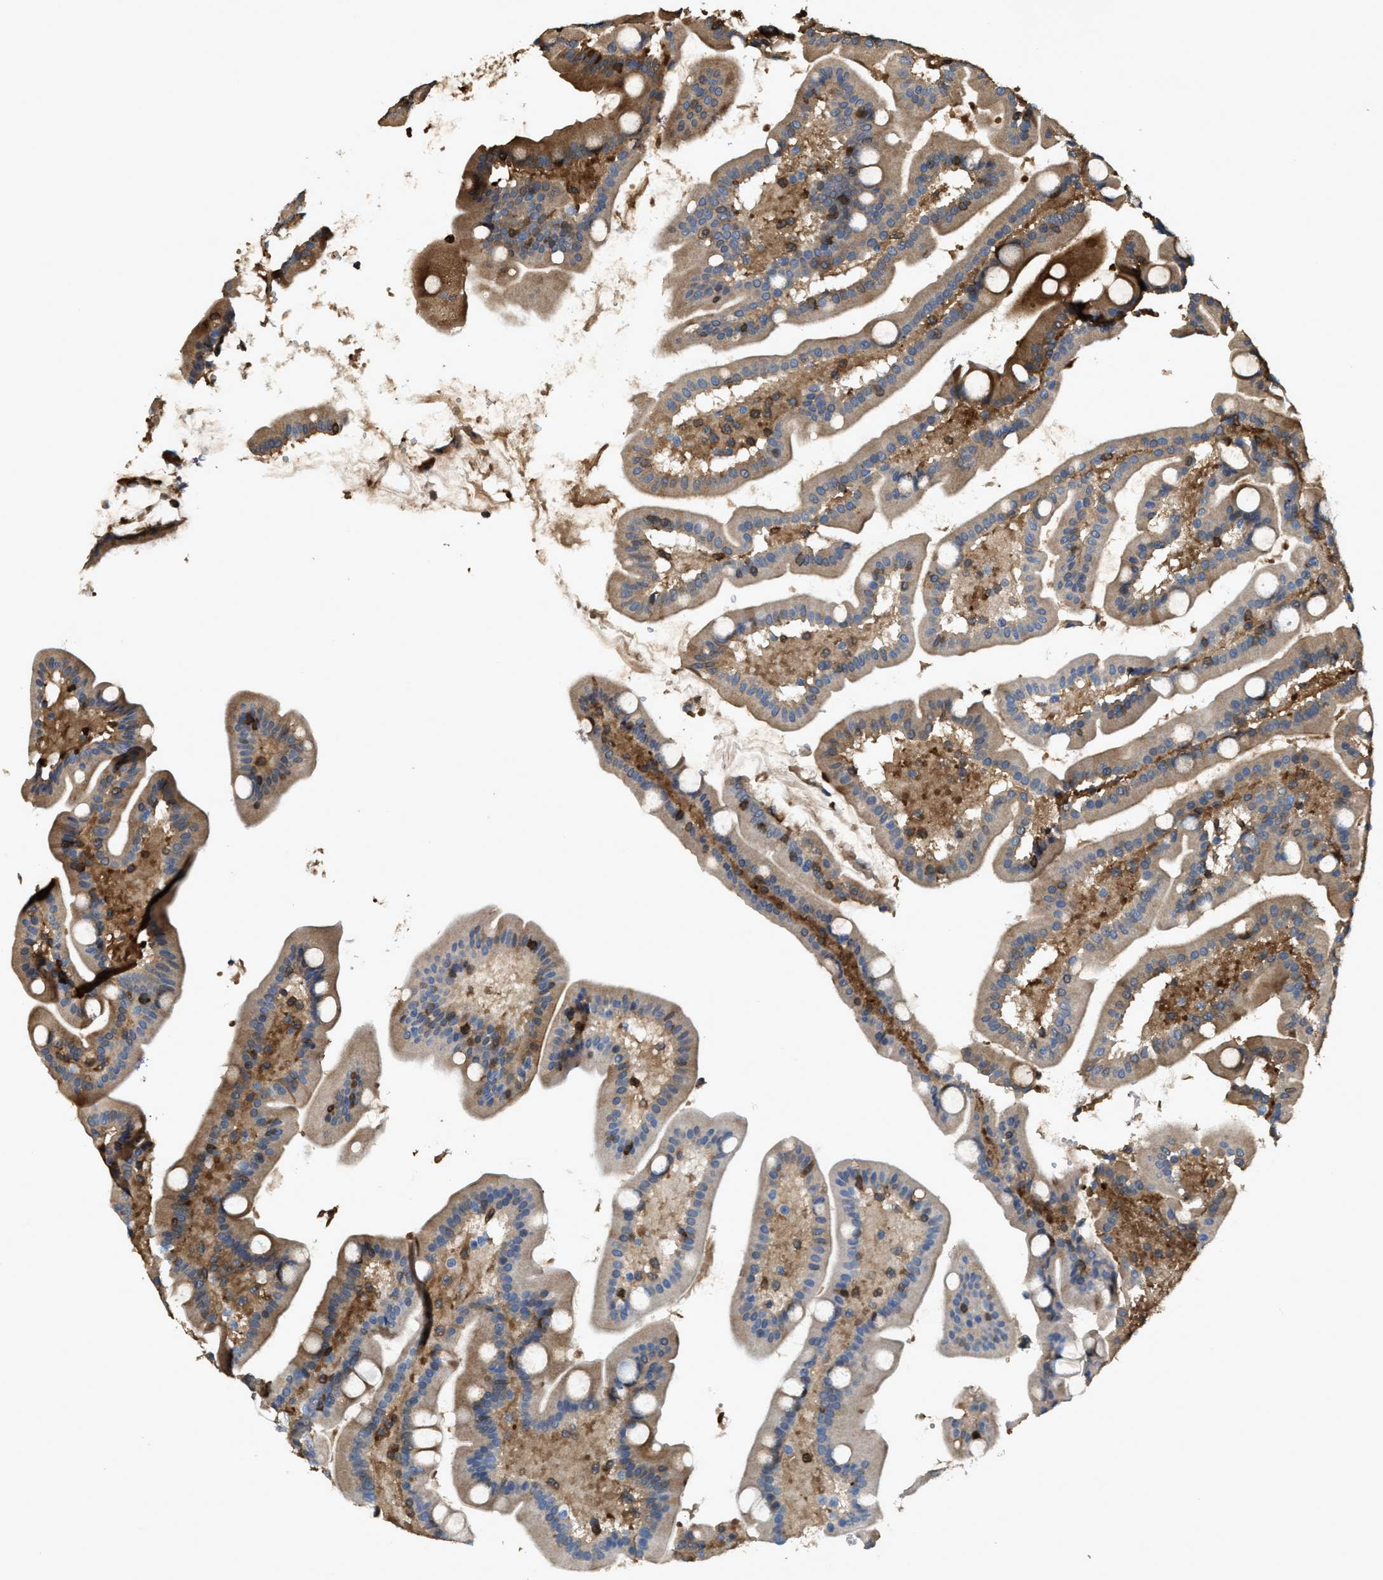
{"staining": {"intensity": "strong", "quantity": ">75%", "location": "cytoplasmic/membranous"}, "tissue": "duodenum", "cell_type": "Glandular cells", "image_type": "normal", "snomed": [{"axis": "morphology", "description": "Normal tissue, NOS"}, {"axis": "topography", "description": "Duodenum"}], "caption": "The histopathology image exhibits staining of benign duodenum, revealing strong cytoplasmic/membranous protein positivity (brown color) within glandular cells. (brown staining indicates protein expression, while blue staining denotes nuclei).", "gene": "SERPINB5", "patient": {"sex": "male", "age": 54}}